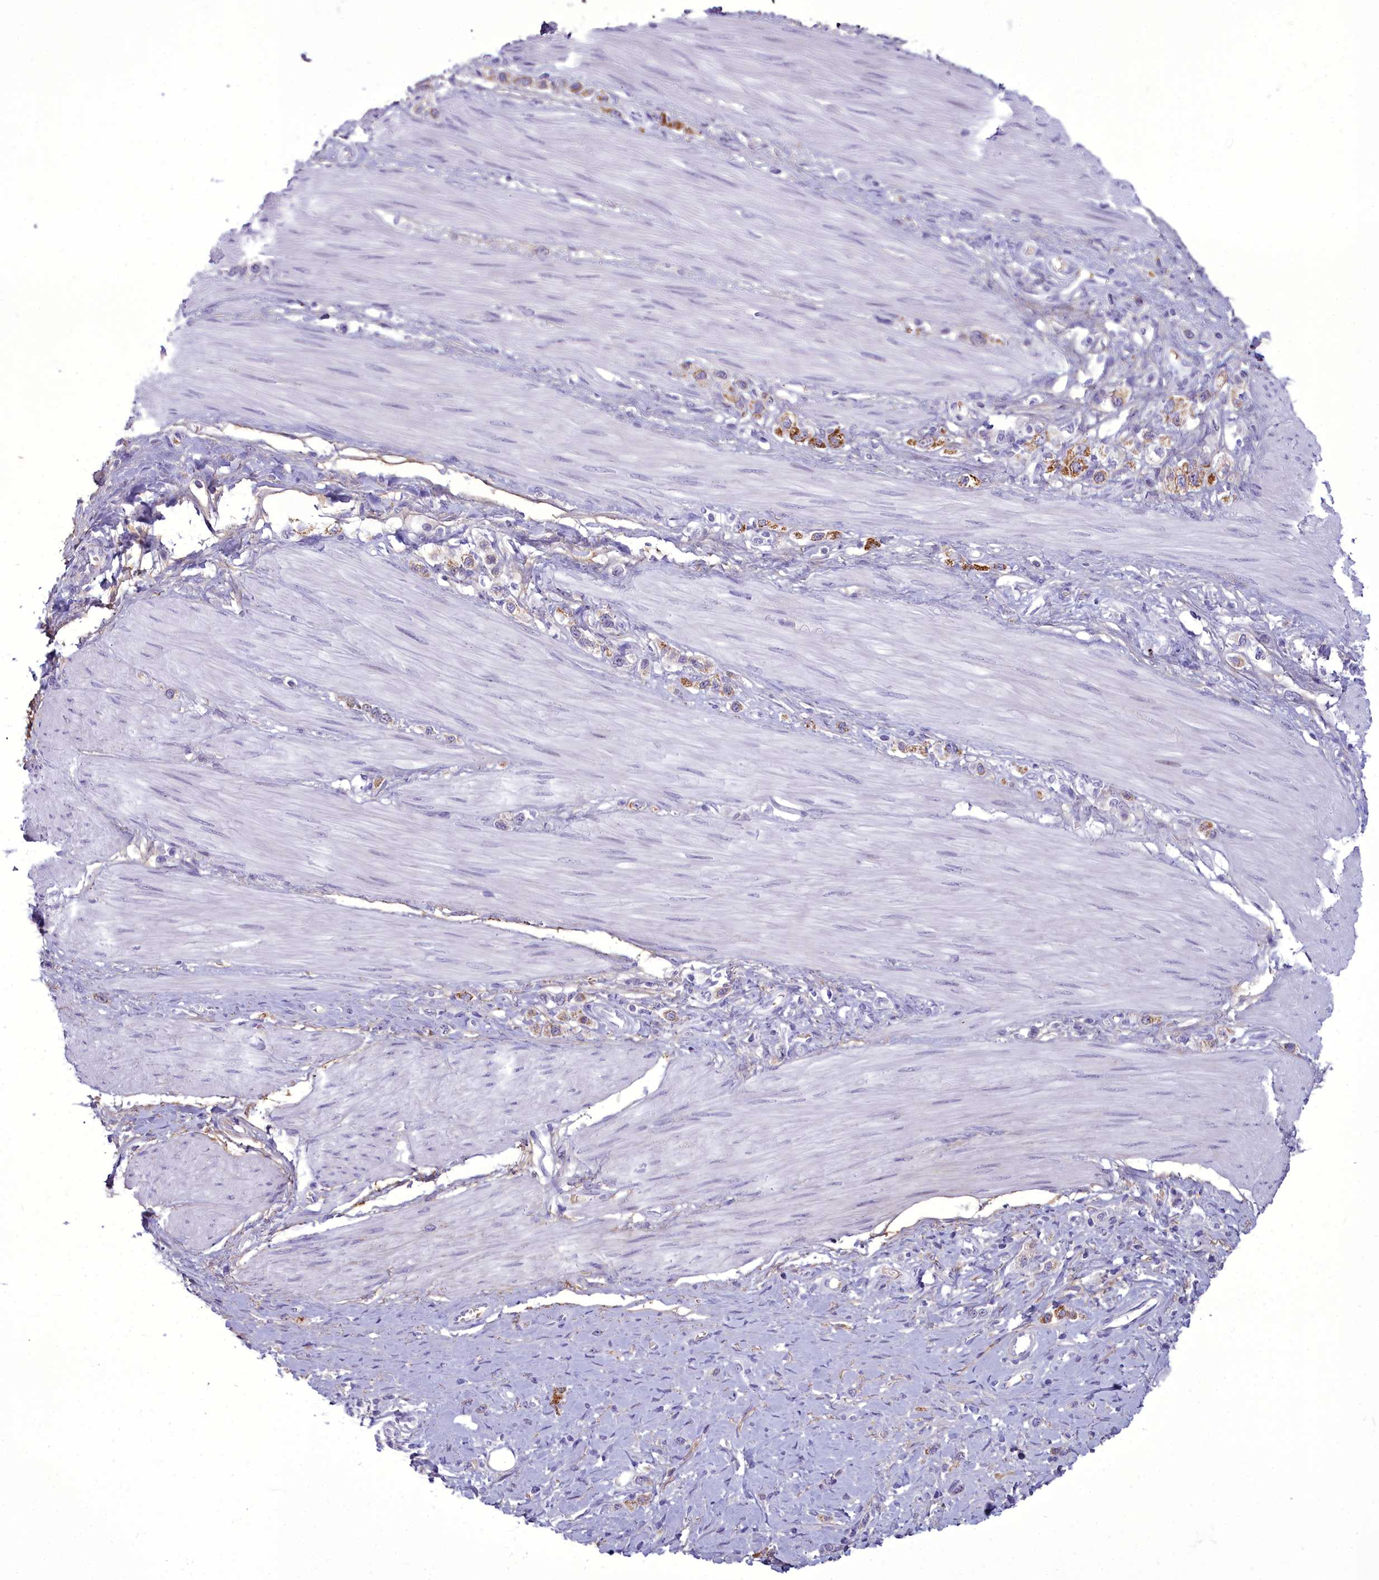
{"staining": {"intensity": "strong", "quantity": "25%-75%", "location": "cytoplasmic/membranous"}, "tissue": "stomach cancer", "cell_type": "Tumor cells", "image_type": "cancer", "snomed": [{"axis": "morphology", "description": "Adenocarcinoma, NOS"}, {"axis": "topography", "description": "Stomach"}], "caption": "An immunohistochemistry (IHC) photomicrograph of tumor tissue is shown. Protein staining in brown highlights strong cytoplasmic/membranous positivity in adenocarcinoma (stomach) within tumor cells.", "gene": "OSTN", "patient": {"sex": "female", "age": 65}}